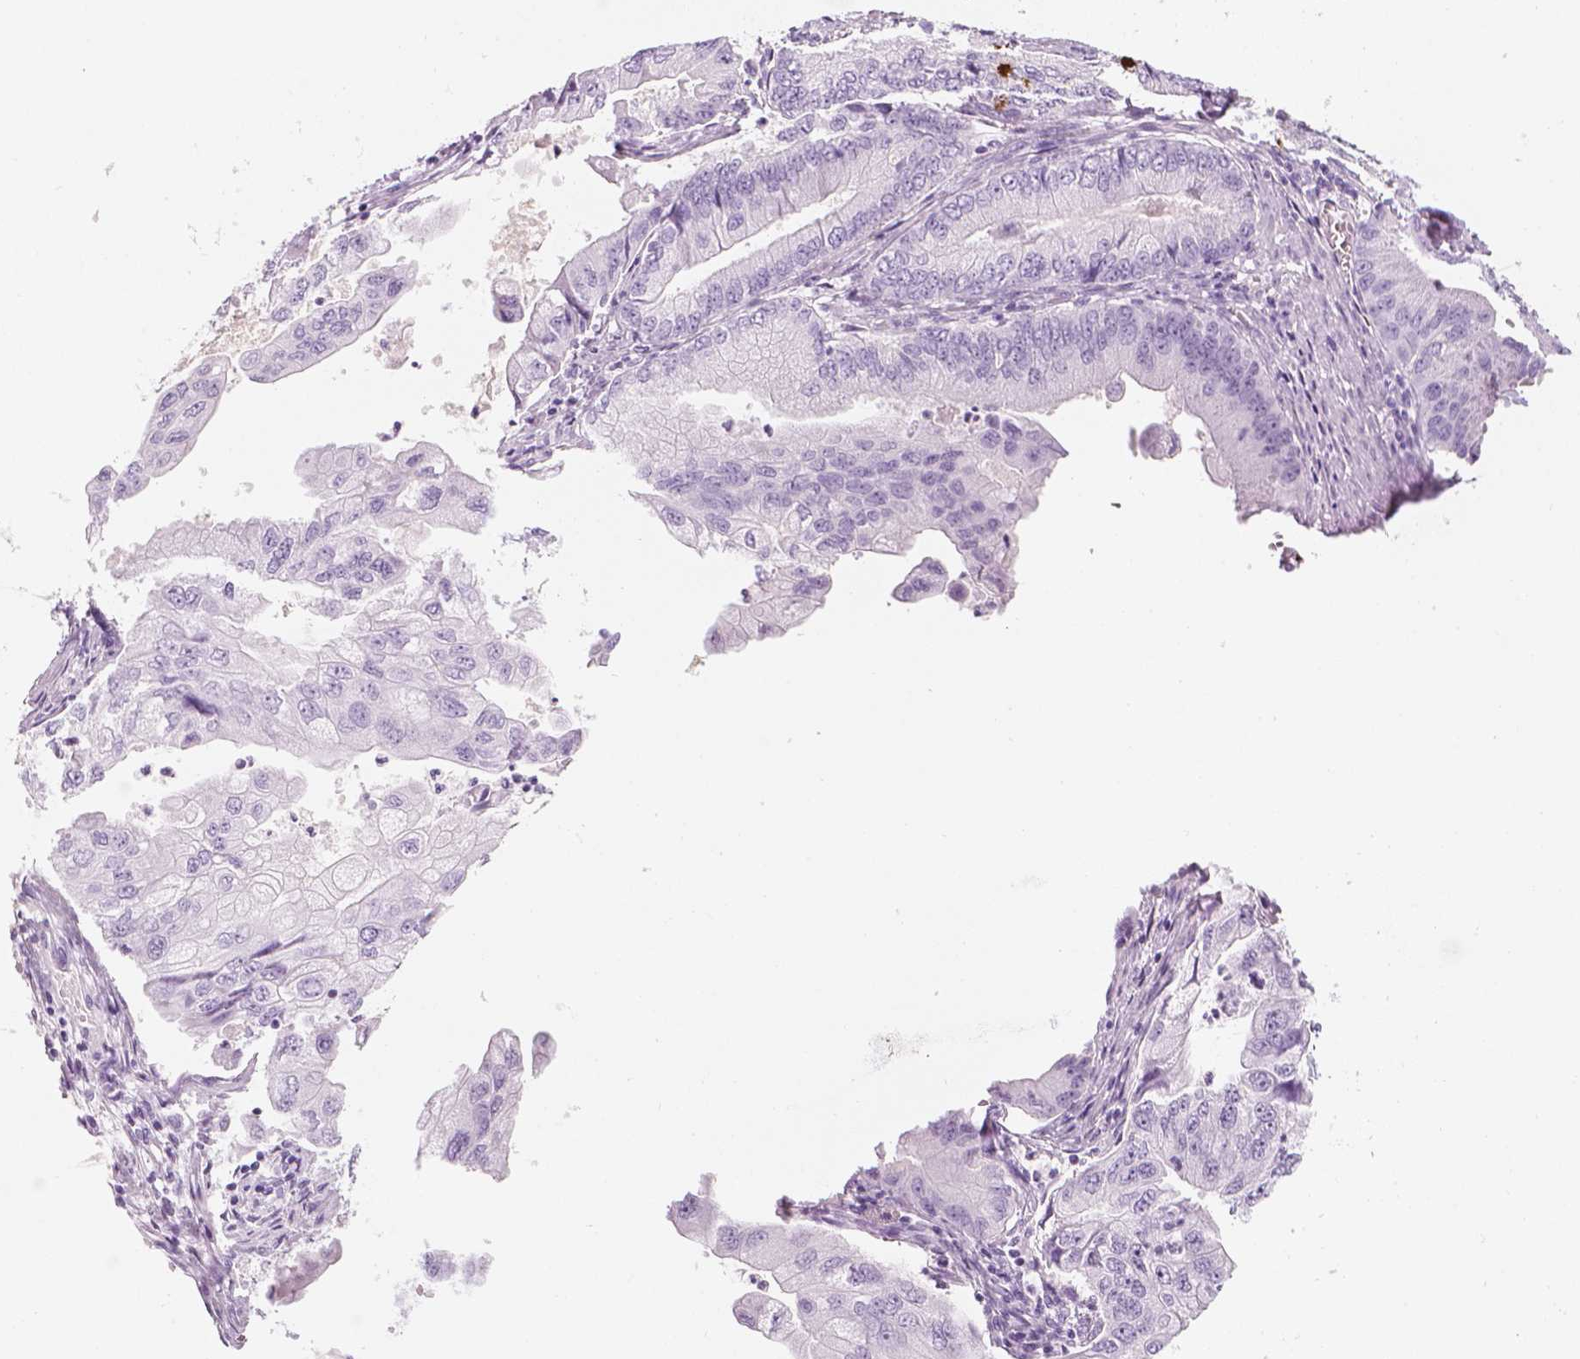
{"staining": {"intensity": "negative", "quantity": "none", "location": "none"}, "tissue": "stomach cancer", "cell_type": "Tumor cells", "image_type": "cancer", "snomed": [{"axis": "morphology", "description": "Adenocarcinoma, NOS"}, {"axis": "topography", "description": "Pancreas"}, {"axis": "topography", "description": "Stomach, upper"}], "caption": "Adenocarcinoma (stomach) stained for a protein using immunohistochemistry (IHC) shows no positivity tumor cells.", "gene": "SCG3", "patient": {"sex": "male", "age": 77}}